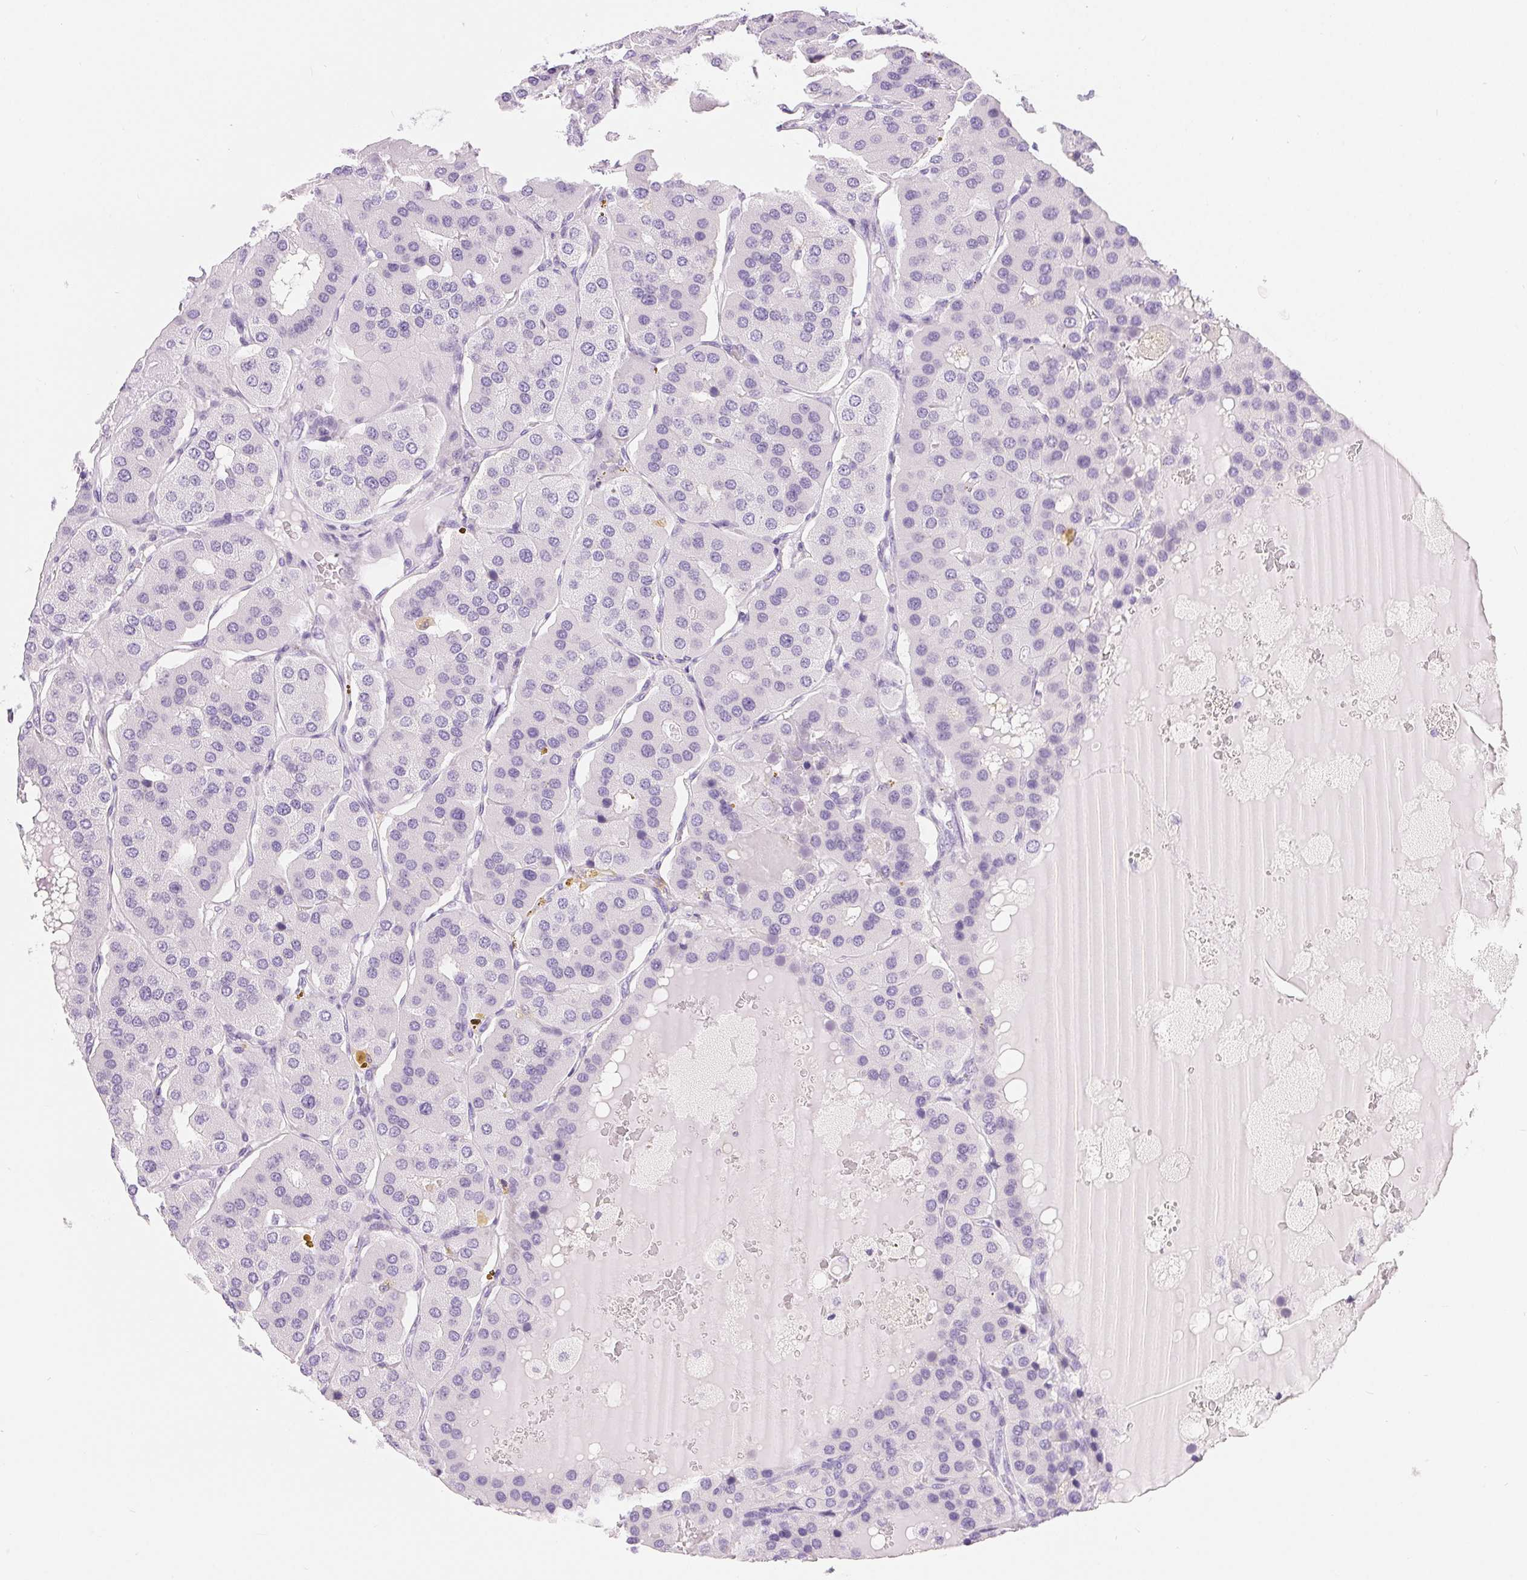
{"staining": {"intensity": "negative", "quantity": "none", "location": "none"}, "tissue": "parathyroid gland", "cell_type": "Glandular cells", "image_type": "normal", "snomed": [{"axis": "morphology", "description": "Normal tissue, NOS"}, {"axis": "morphology", "description": "Adenoma, NOS"}, {"axis": "topography", "description": "Parathyroid gland"}], "caption": "Immunohistochemistry micrograph of unremarkable parathyroid gland stained for a protein (brown), which exhibits no positivity in glandular cells.", "gene": "XDH", "patient": {"sex": "female", "age": 86}}